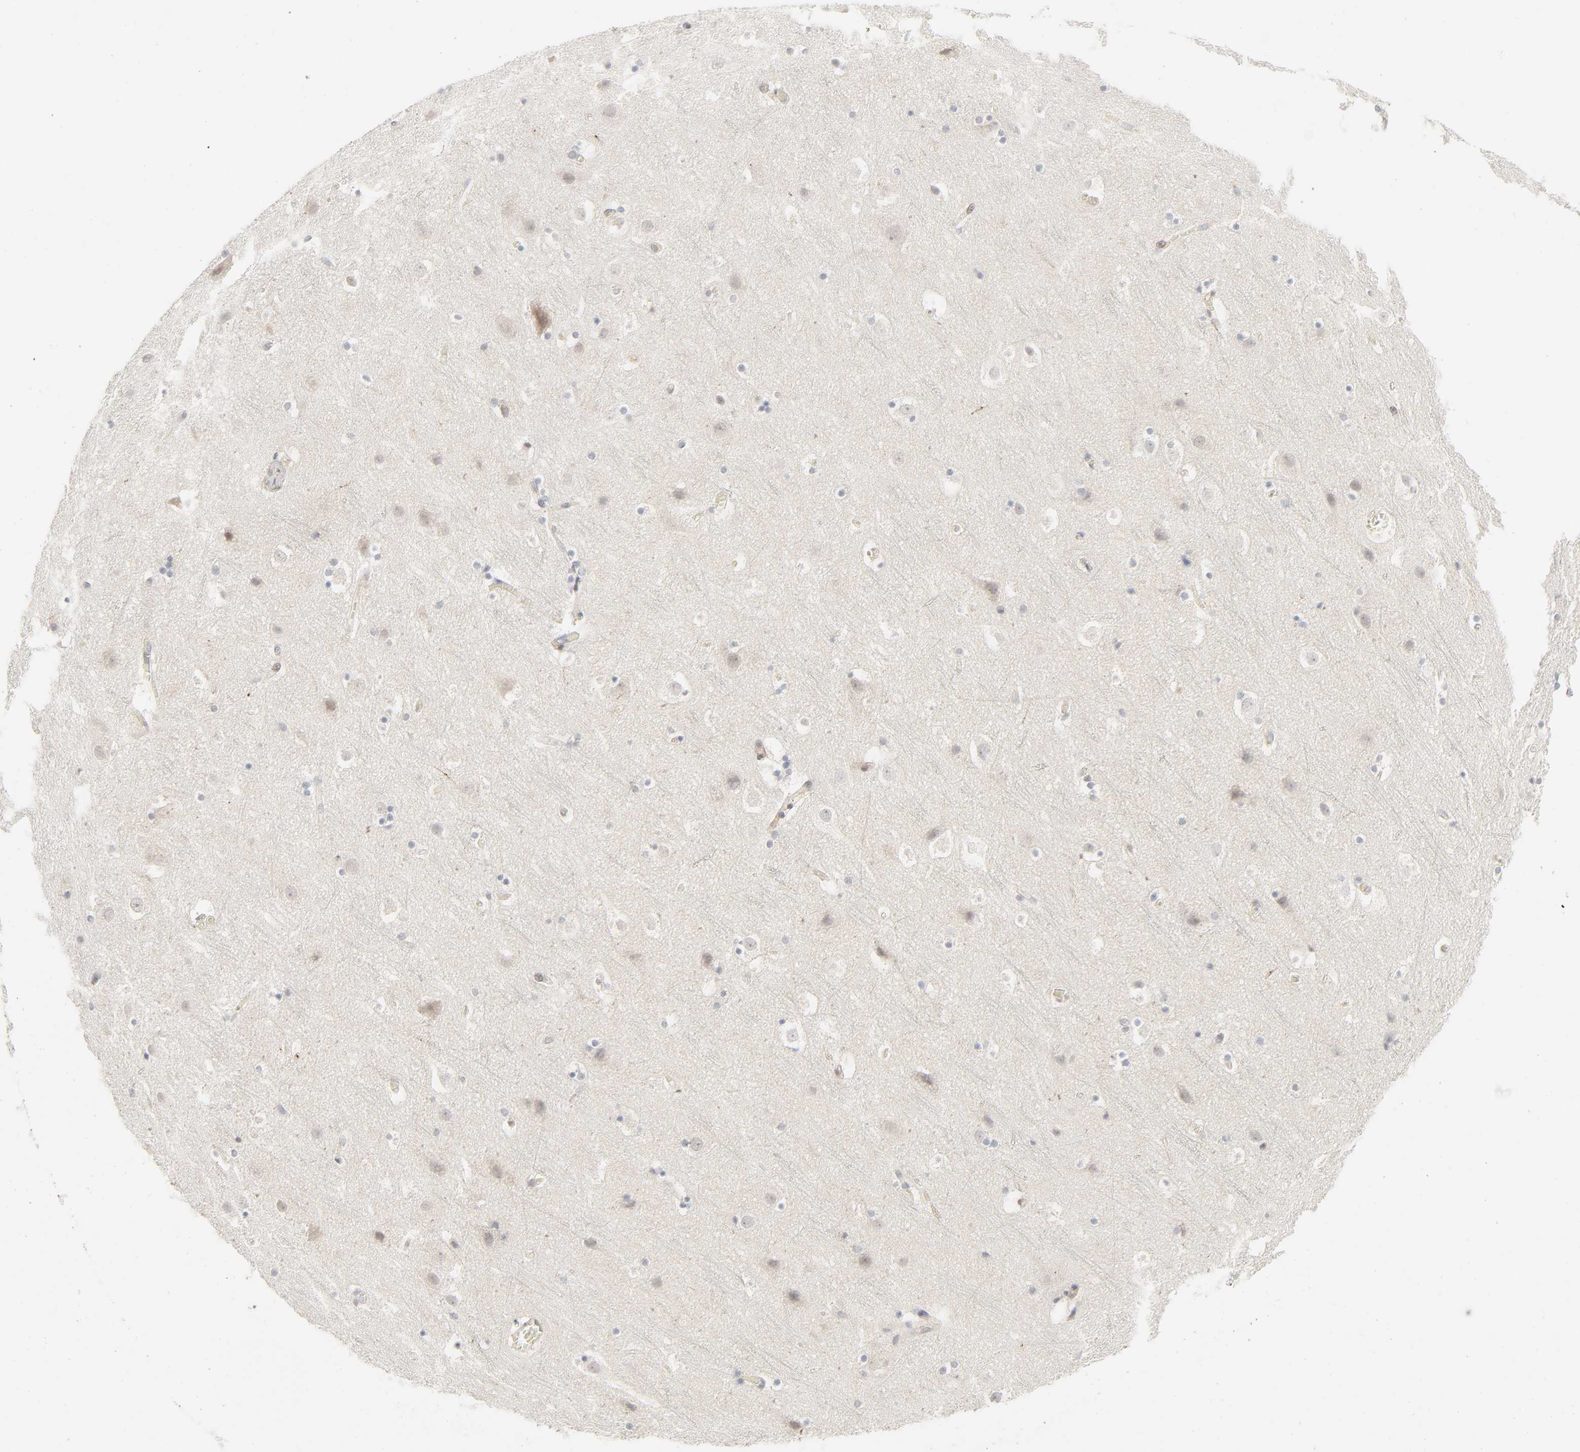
{"staining": {"intensity": "negative", "quantity": "none", "location": "none"}, "tissue": "cerebral cortex", "cell_type": "Endothelial cells", "image_type": "normal", "snomed": [{"axis": "morphology", "description": "Normal tissue, NOS"}, {"axis": "topography", "description": "Cerebral cortex"}], "caption": "Immunohistochemistry micrograph of unremarkable cerebral cortex stained for a protein (brown), which displays no expression in endothelial cells. Nuclei are stained in blue.", "gene": "LGALS2", "patient": {"sex": "male", "age": 45}}